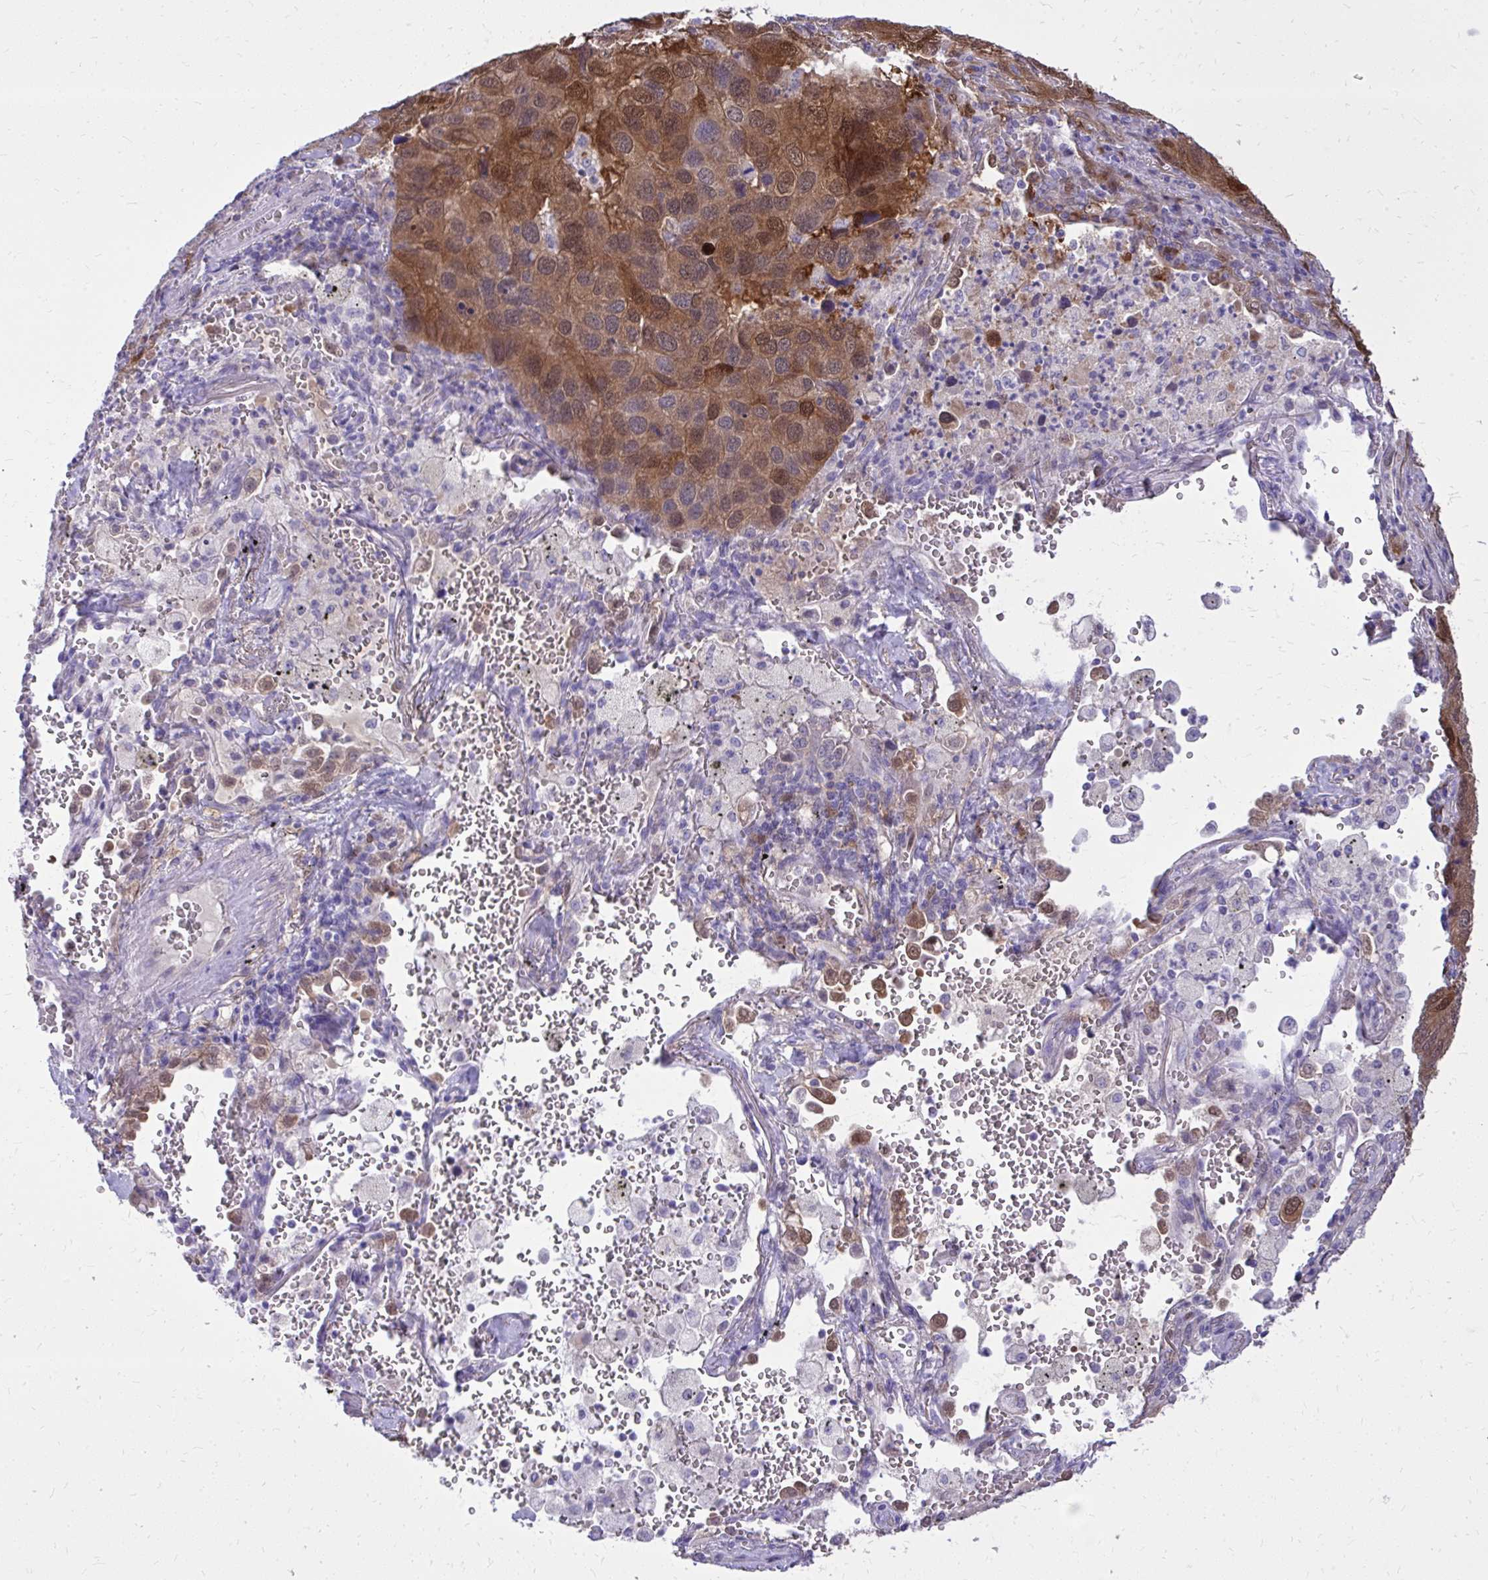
{"staining": {"intensity": "moderate", "quantity": ">75%", "location": "cytoplasmic/membranous"}, "tissue": "lung cancer", "cell_type": "Tumor cells", "image_type": "cancer", "snomed": [{"axis": "morphology", "description": "Aneuploidy"}, {"axis": "morphology", "description": "Adenocarcinoma, NOS"}, {"axis": "topography", "description": "Lymph node"}, {"axis": "topography", "description": "Lung"}], "caption": "IHC photomicrograph of neoplastic tissue: human lung cancer stained using immunohistochemistry (IHC) displays medium levels of moderate protein expression localized specifically in the cytoplasmic/membranous of tumor cells, appearing as a cytoplasmic/membranous brown color.", "gene": "NNMT", "patient": {"sex": "female", "age": 74}}